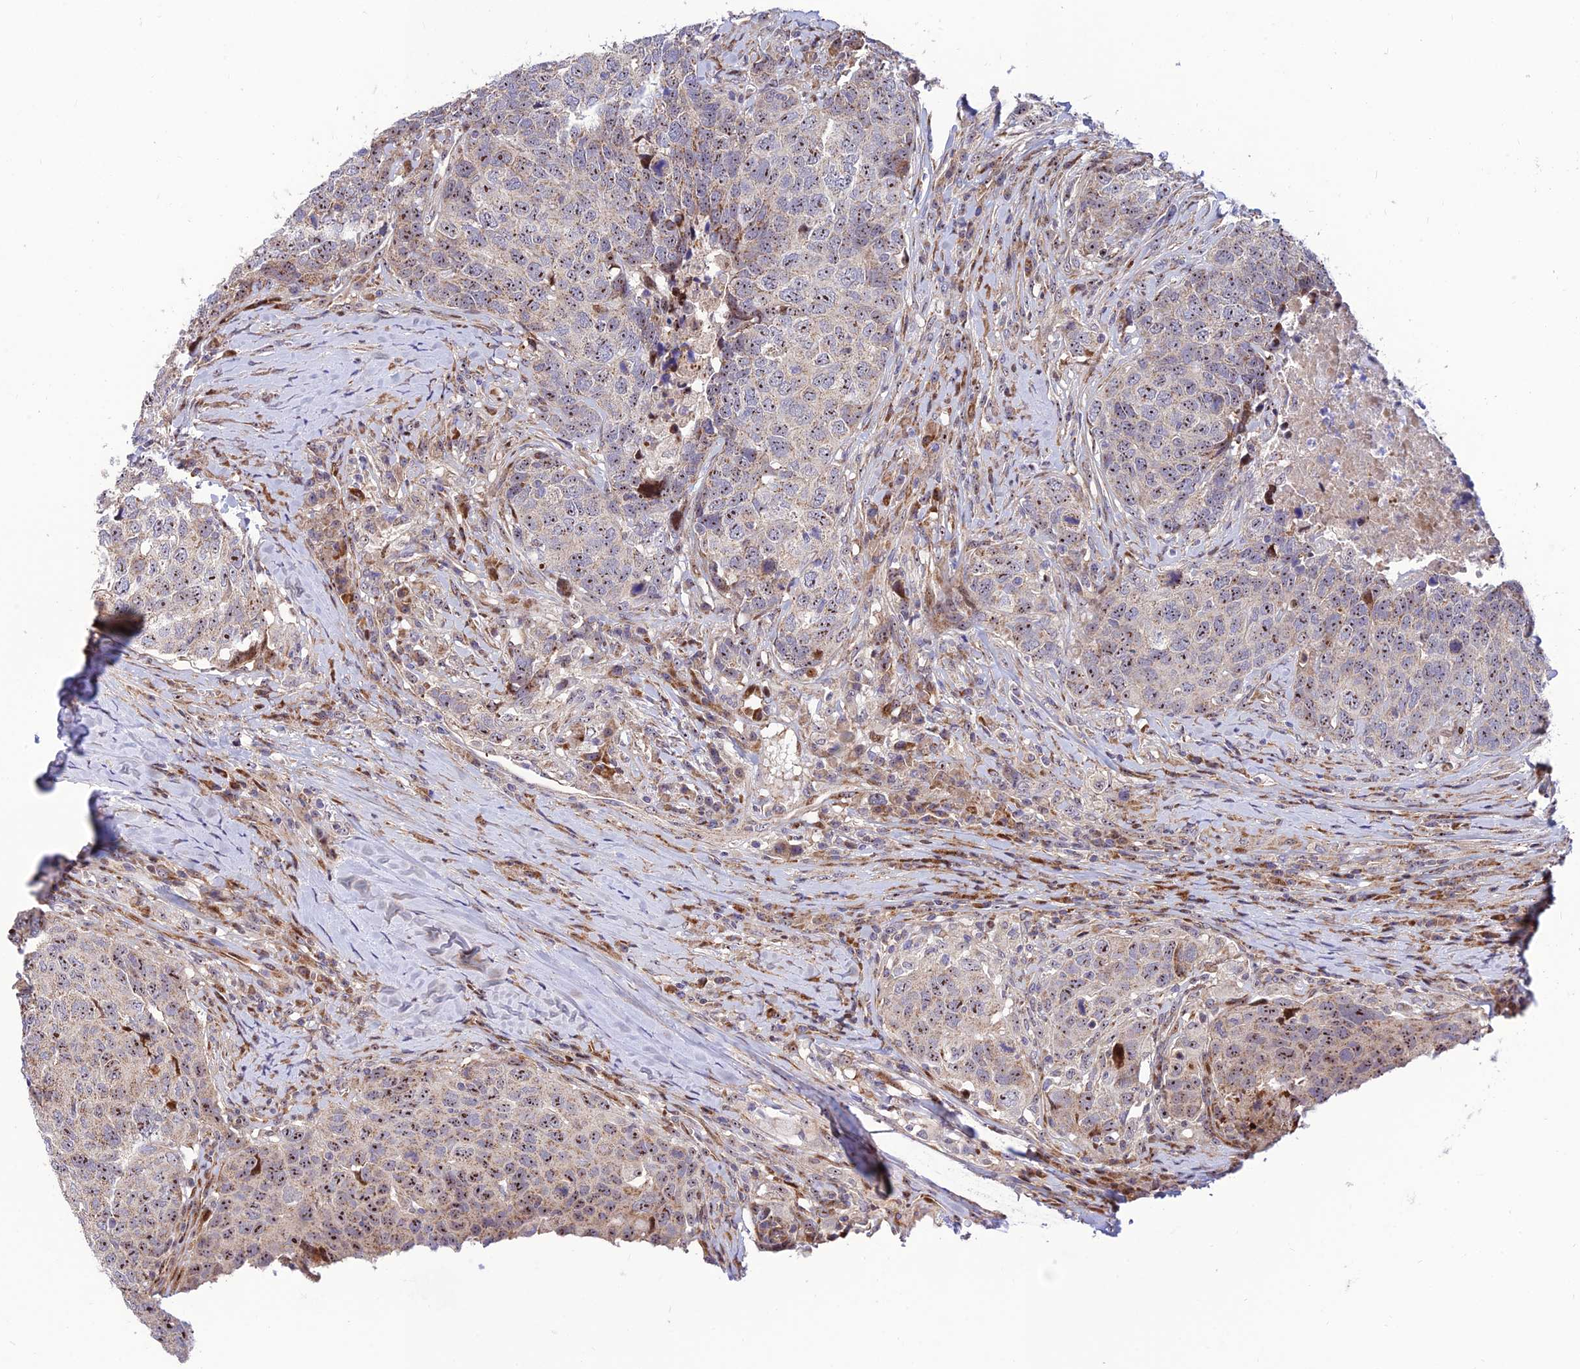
{"staining": {"intensity": "moderate", "quantity": "25%-75%", "location": "nuclear"}, "tissue": "head and neck cancer", "cell_type": "Tumor cells", "image_type": "cancer", "snomed": [{"axis": "morphology", "description": "Squamous cell carcinoma, NOS"}, {"axis": "topography", "description": "Head-Neck"}], "caption": "Approximately 25%-75% of tumor cells in human squamous cell carcinoma (head and neck) reveal moderate nuclear protein staining as visualized by brown immunohistochemical staining.", "gene": "KBTBD7", "patient": {"sex": "male", "age": 66}}